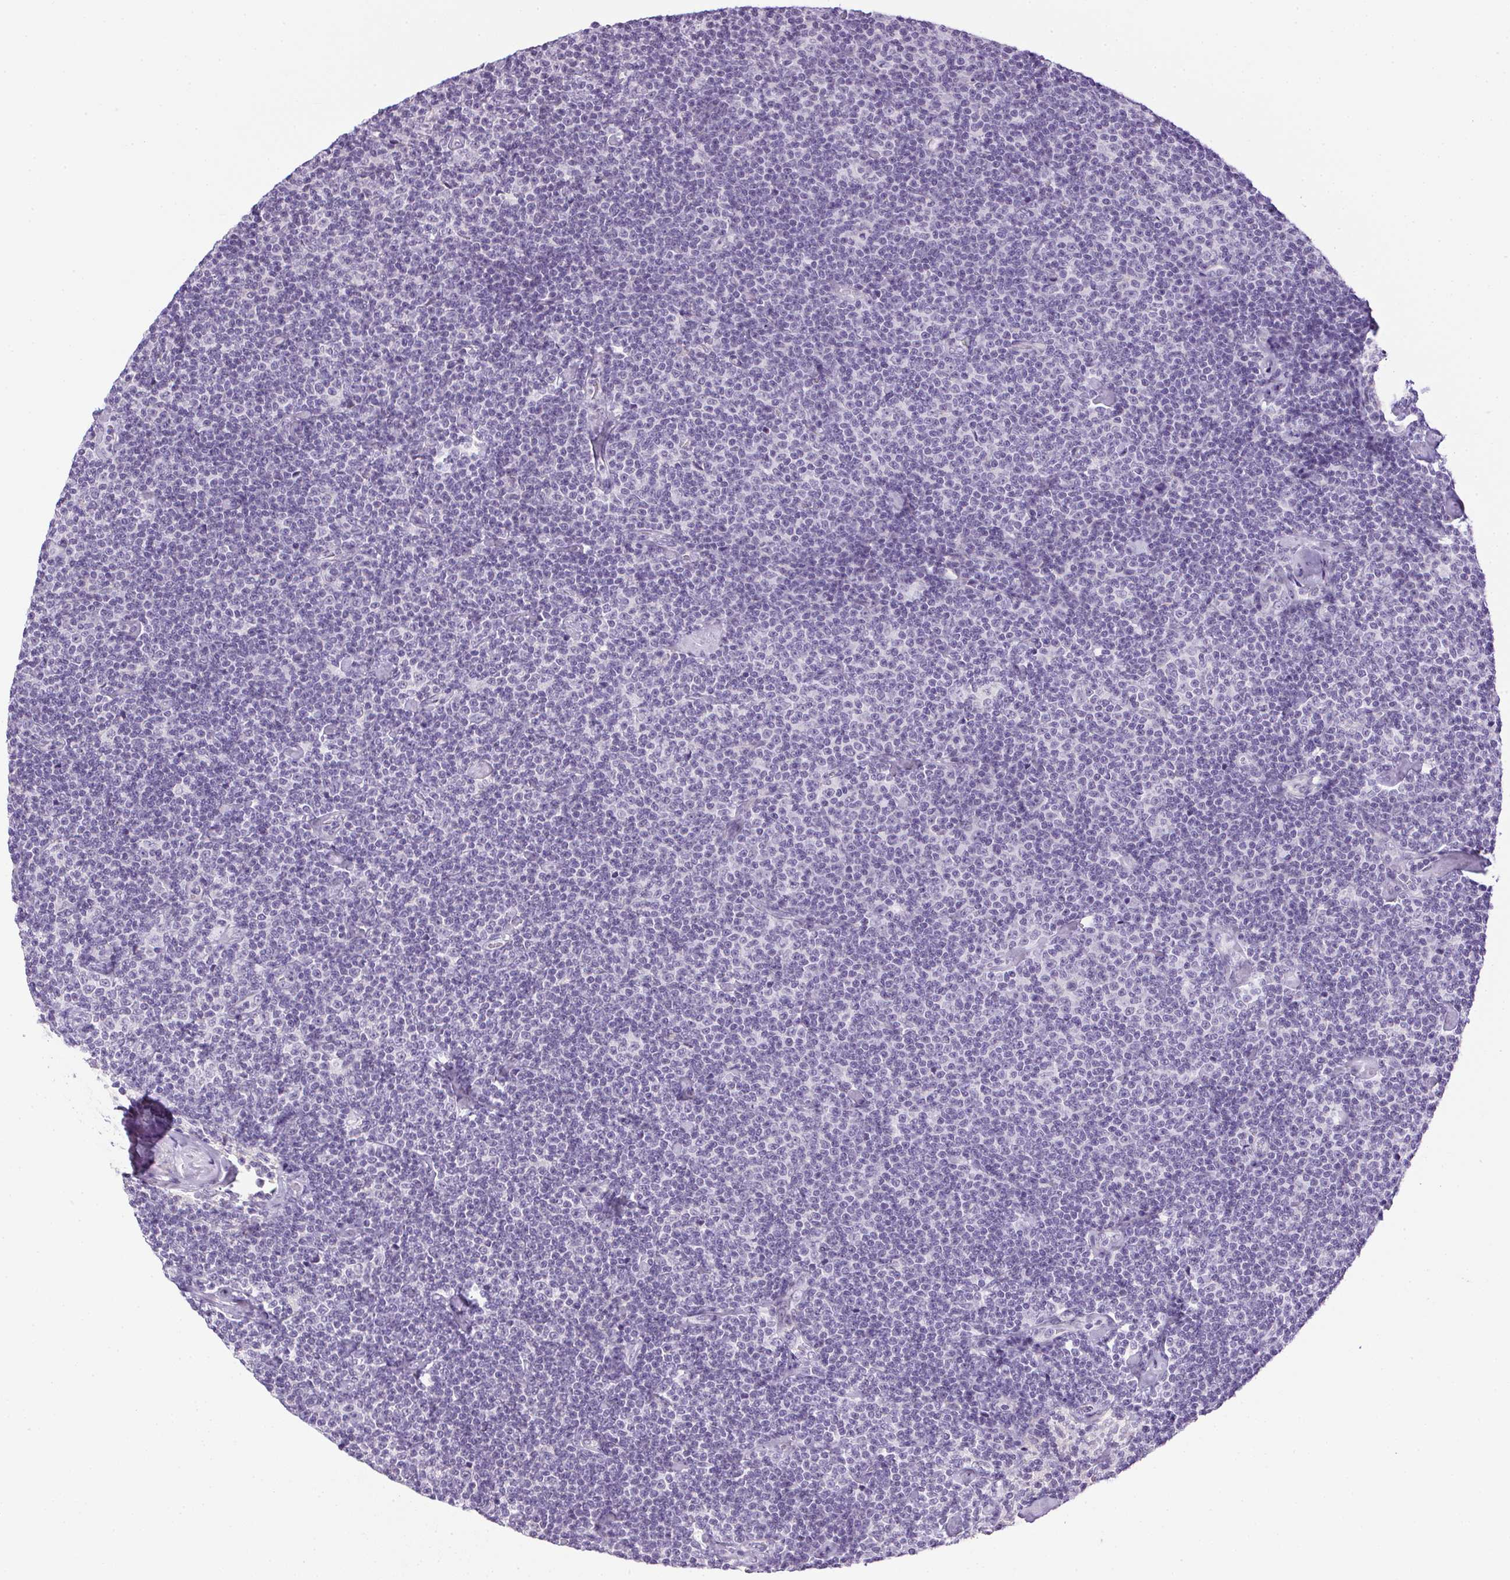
{"staining": {"intensity": "negative", "quantity": "none", "location": "none"}, "tissue": "lymphoma", "cell_type": "Tumor cells", "image_type": "cancer", "snomed": [{"axis": "morphology", "description": "Malignant lymphoma, non-Hodgkin's type, Low grade"}, {"axis": "topography", "description": "Lymph node"}], "caption": "A micrograph of human malignant lymphoma, non-Hodgkin's type (low-grade) is negative for staining in tumor cells. The staining was performed using DAB to visualize the protein expression in brown, while the nuclei were stained in blue with hematoxylin (Magnification: 20x).", "gene": "PRL", "patient": {"sex": "male", "age": 81}}